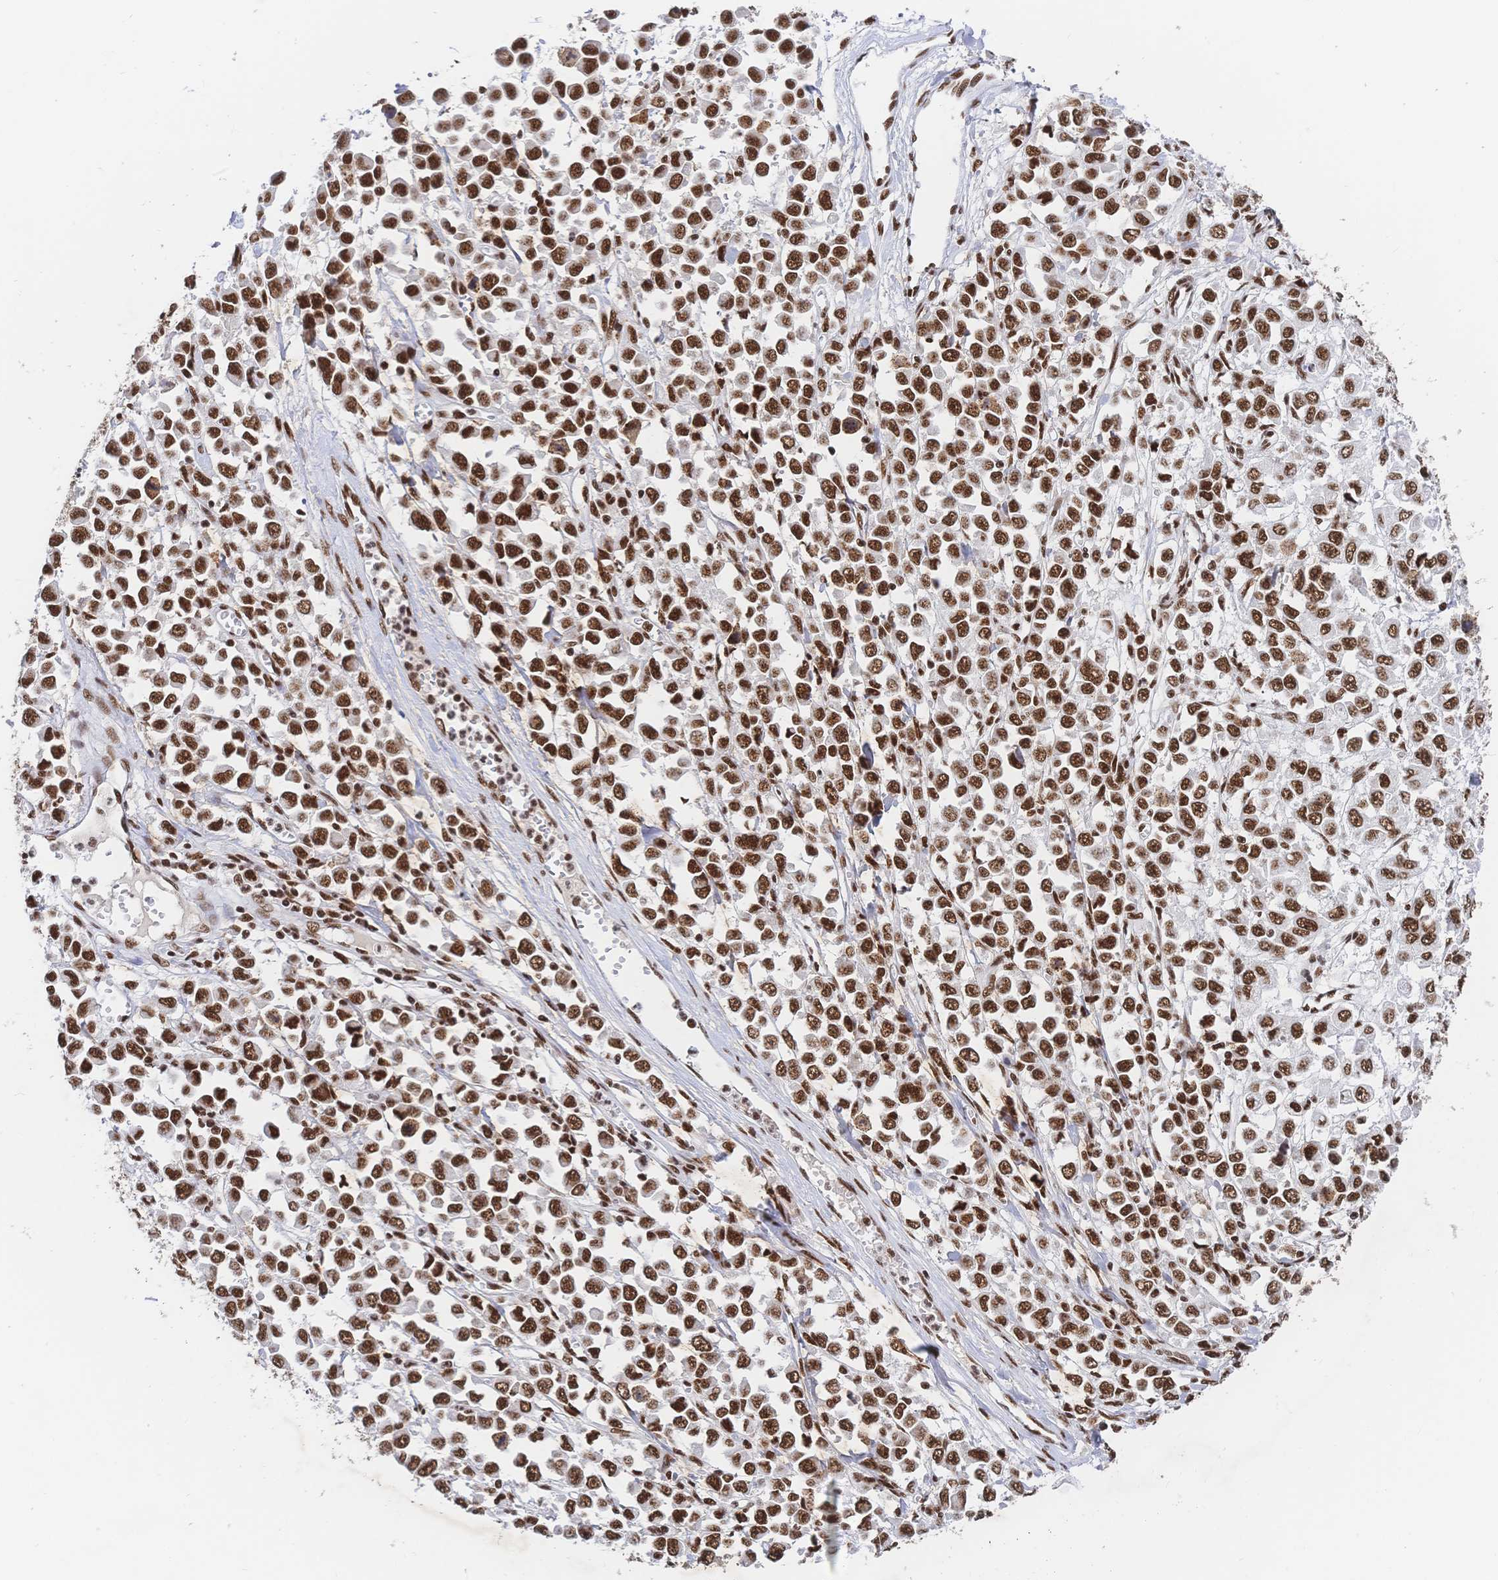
{"staining": {"intensity": "strong", "quantity": ">75%", "location": "nuclear"}, "tissue": "stomach cancer", "cell_type": "Tumor cells", "image_type": "cancer", "snomed": [{"axis": "morphology", "description": "Adenocarcinoma, NOS"}, {"axis": "topography", "description": "Stomach, upper"}], "caption": "Tumor cells exhibit high levels of strong nuclear expression in approximately >75% of cells in human adenocarcinoma (stomach).", "gene": "SRSF1", "patient": {"sex": "male", "age": 70}}